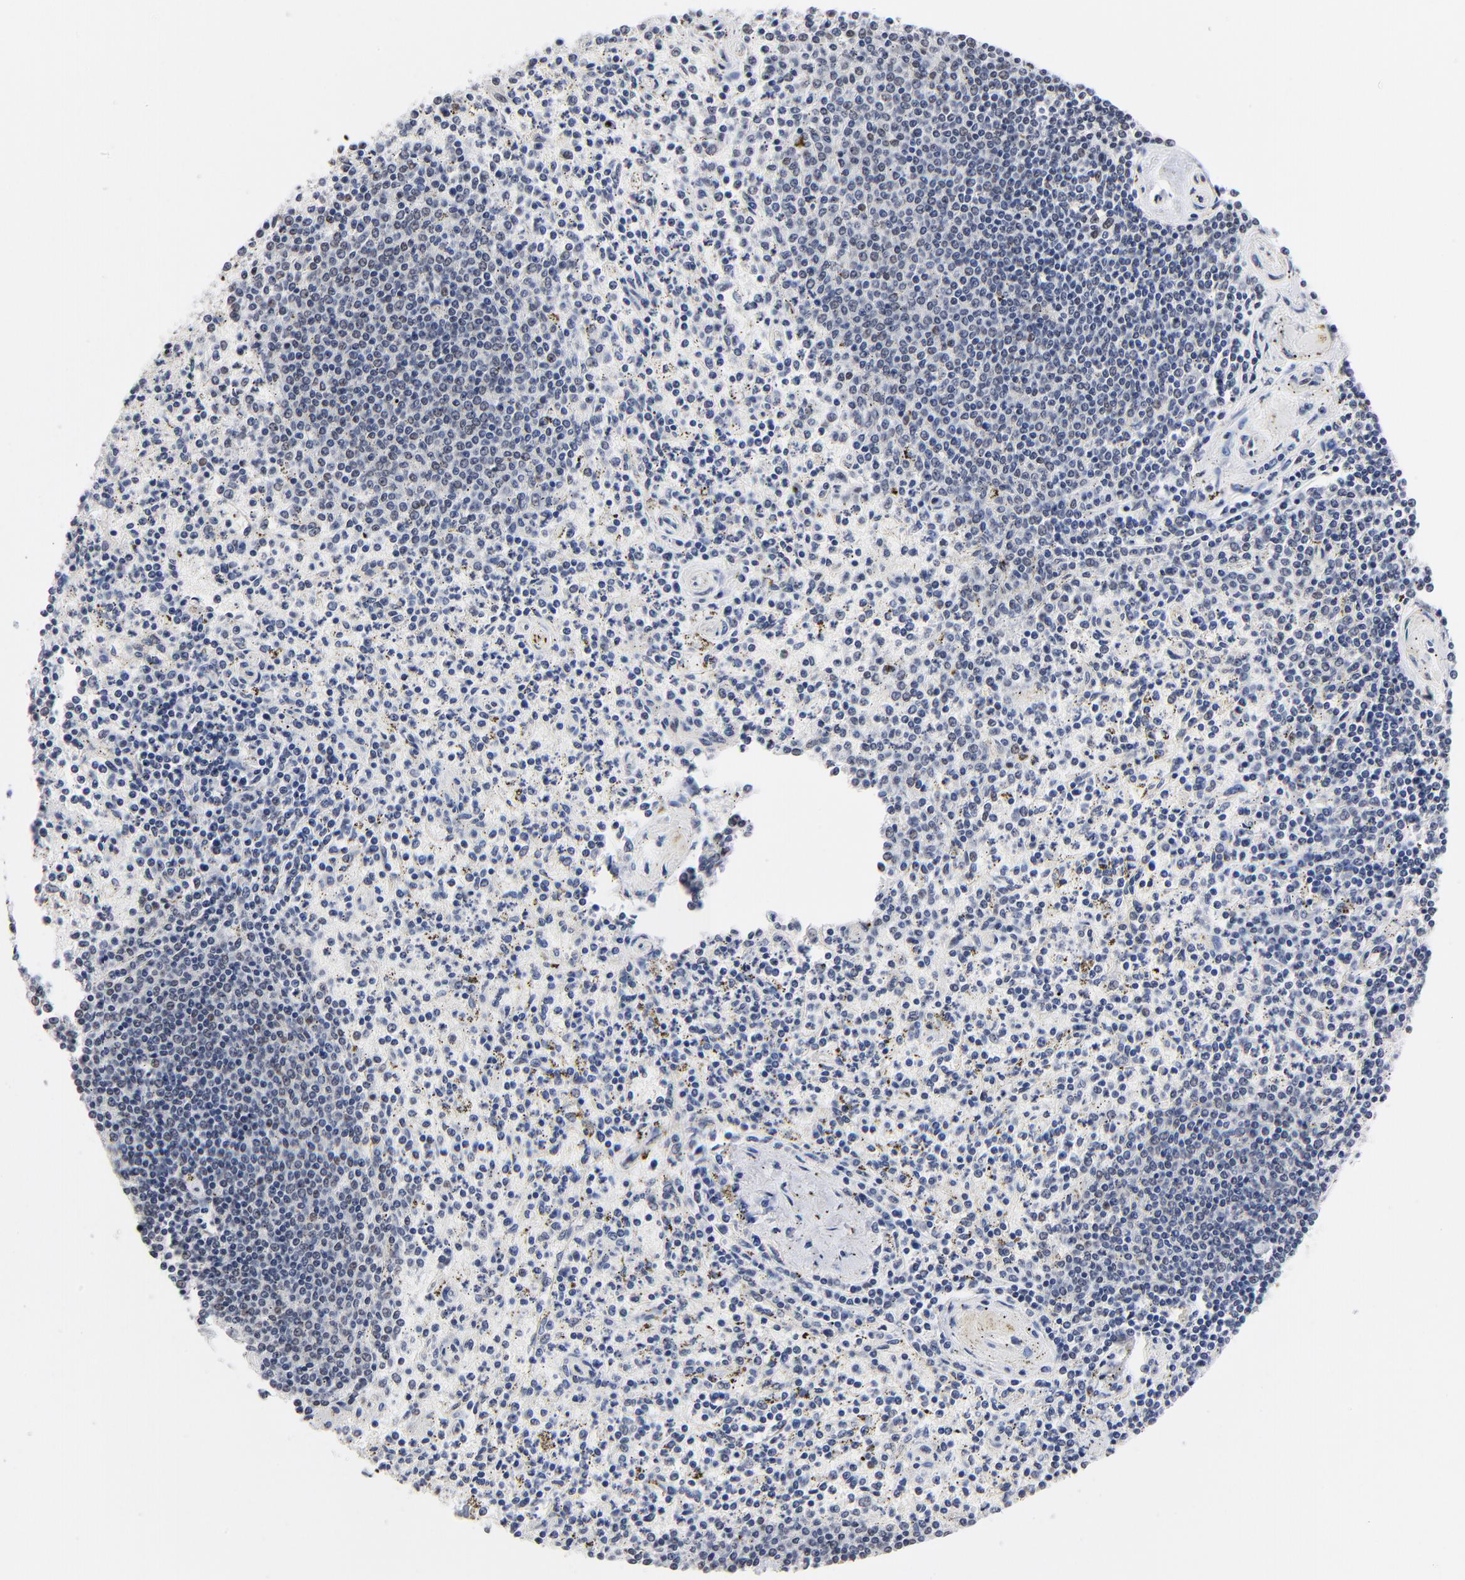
{"staining": {"intensity": "weak", "quantity": "<25%", "location": "nuclear"}, "tissue": "spleen", "cell_type": "Cells in red pulp", "image_type": "normal", "snomed": [{"axis": "morphology", "description": "Normal tissue, NOS"}, {"axis": "topography", "description": "Spleen"}], "caption": "Protein analysis of unremarkable spleen shows no significant expression in cells in red pulp. (DAB (3,3'-diaminobenzidine) immunohistochemistry with hematoxylin counter stain).", "gene": "MBD4", "patient": {"sex": "male", "age": 72}}